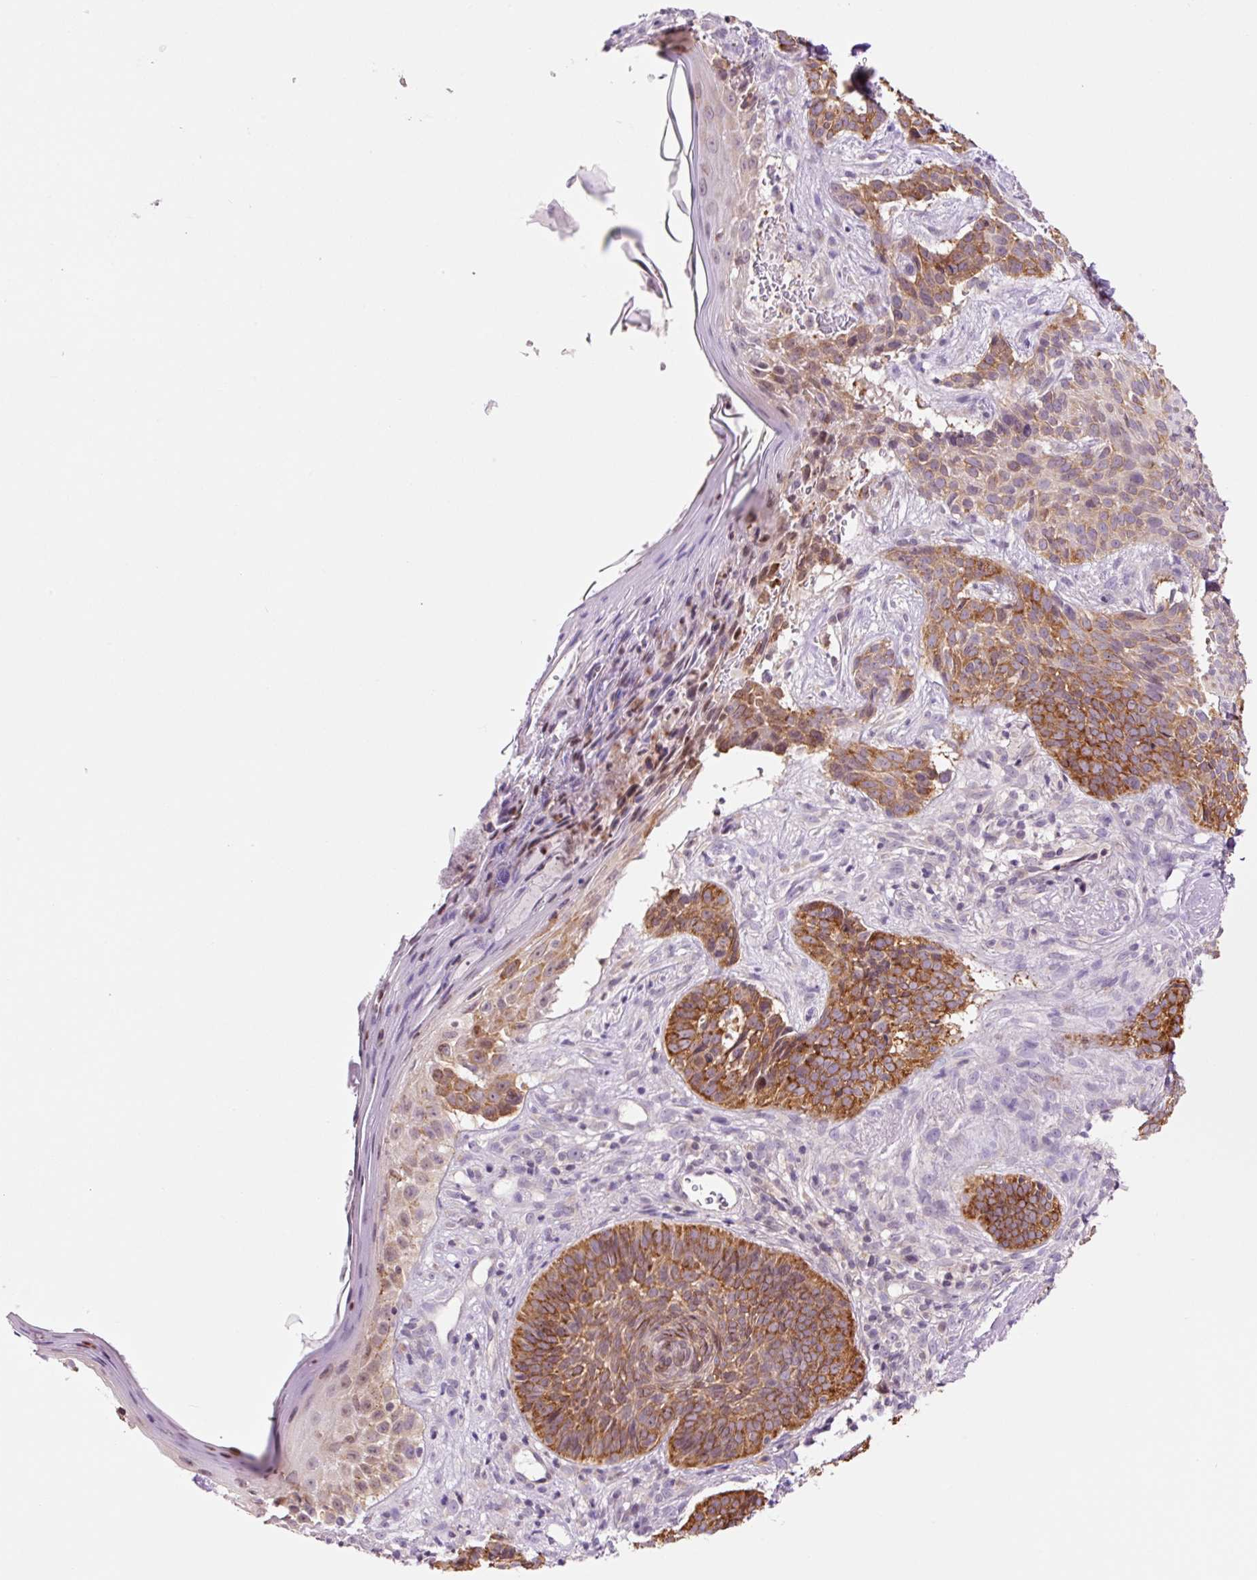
{"staining": {"intensity": "strong", "quantity": ">75%", "location": "cytoplasmic/membranous"}, "tissue": "skin cancer", "cell_type": "Tumor cells", "image_type": "cancer", "snomed": [{"axis": "morphology", "description": "Basal cell carcinoma"}, {"axis": "topography", "description": "Skin"}], "caption": "High-magnification brightfield microscopy of skin basal cell carcinoma stained with DAB (brown) and counterstained with hematoxylin (blue). tumor cells exhibit strong cytoplasmic/membranous expression is seen in approximately>75% of cells.", "gene": "RPL41", "patient": {"sex": "male", "age": 70}}